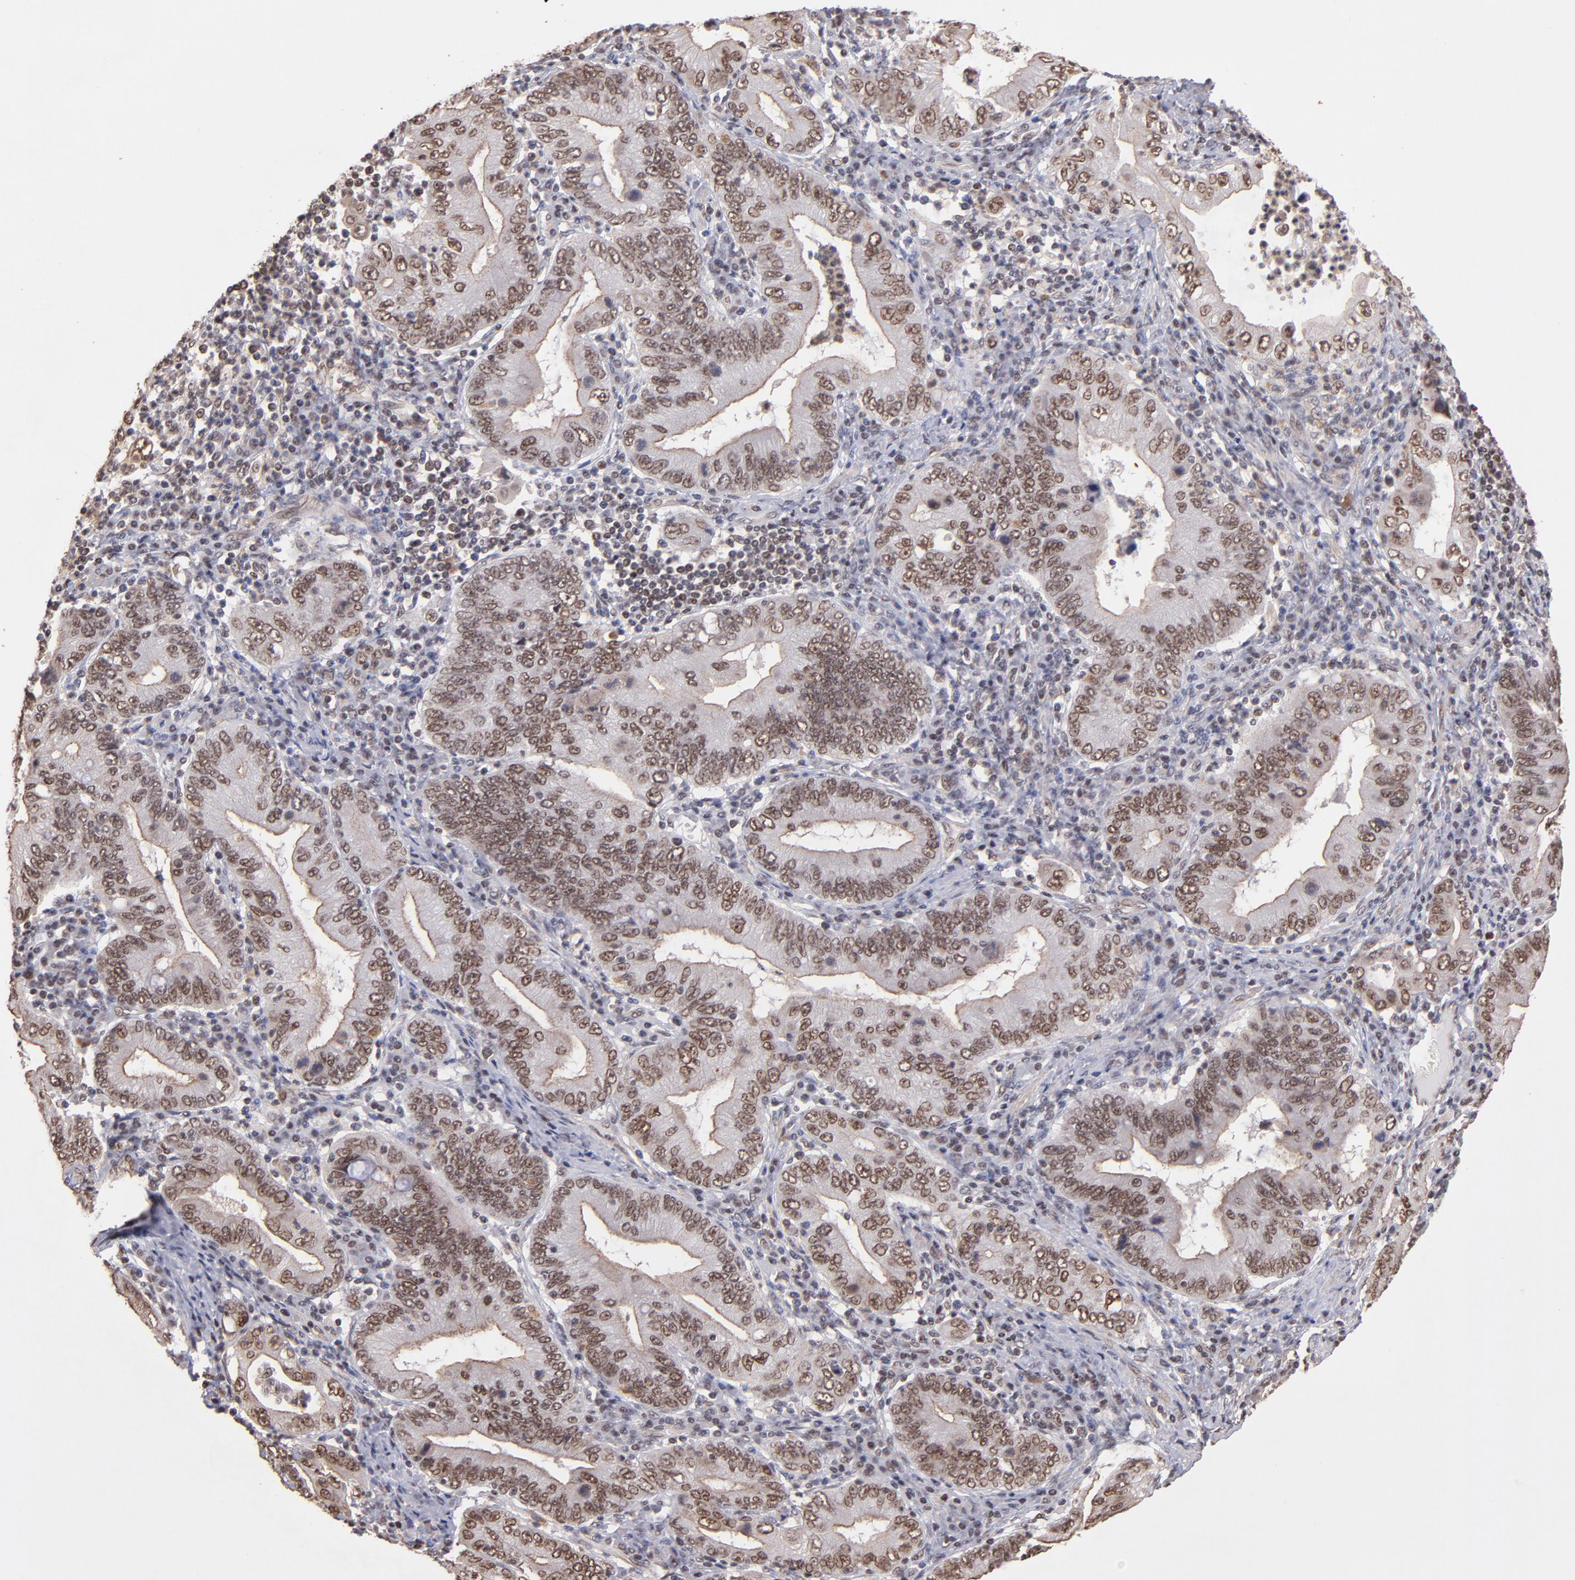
{"staining": {"intensity": "moderate", "quantity": ">75%", "location": "nuclear"}, "tissue": "stomach cancer", "cell_type": "Tumor cells", "image_type": "cancer", "snomed": [{"axis": "morphology", "description": "Normal tissue, NOS"}, {"axis": "morphology", "description": "Adenocarcinoma, NOS"}, {"axis": "topography", "description": "Esophagus"}, {"axis": "topography", "description": "Stomach, upper"}, {"axis": "topography", "description": "Peripheral nerve tissue"}], "caption": "Stomach cancer stained for a protein (brown) reveals moderate nuclear positive positivity in about >75% of tumor cells.", "gene": "TERF2", "patient": {"sex": "male", "age": 62}}